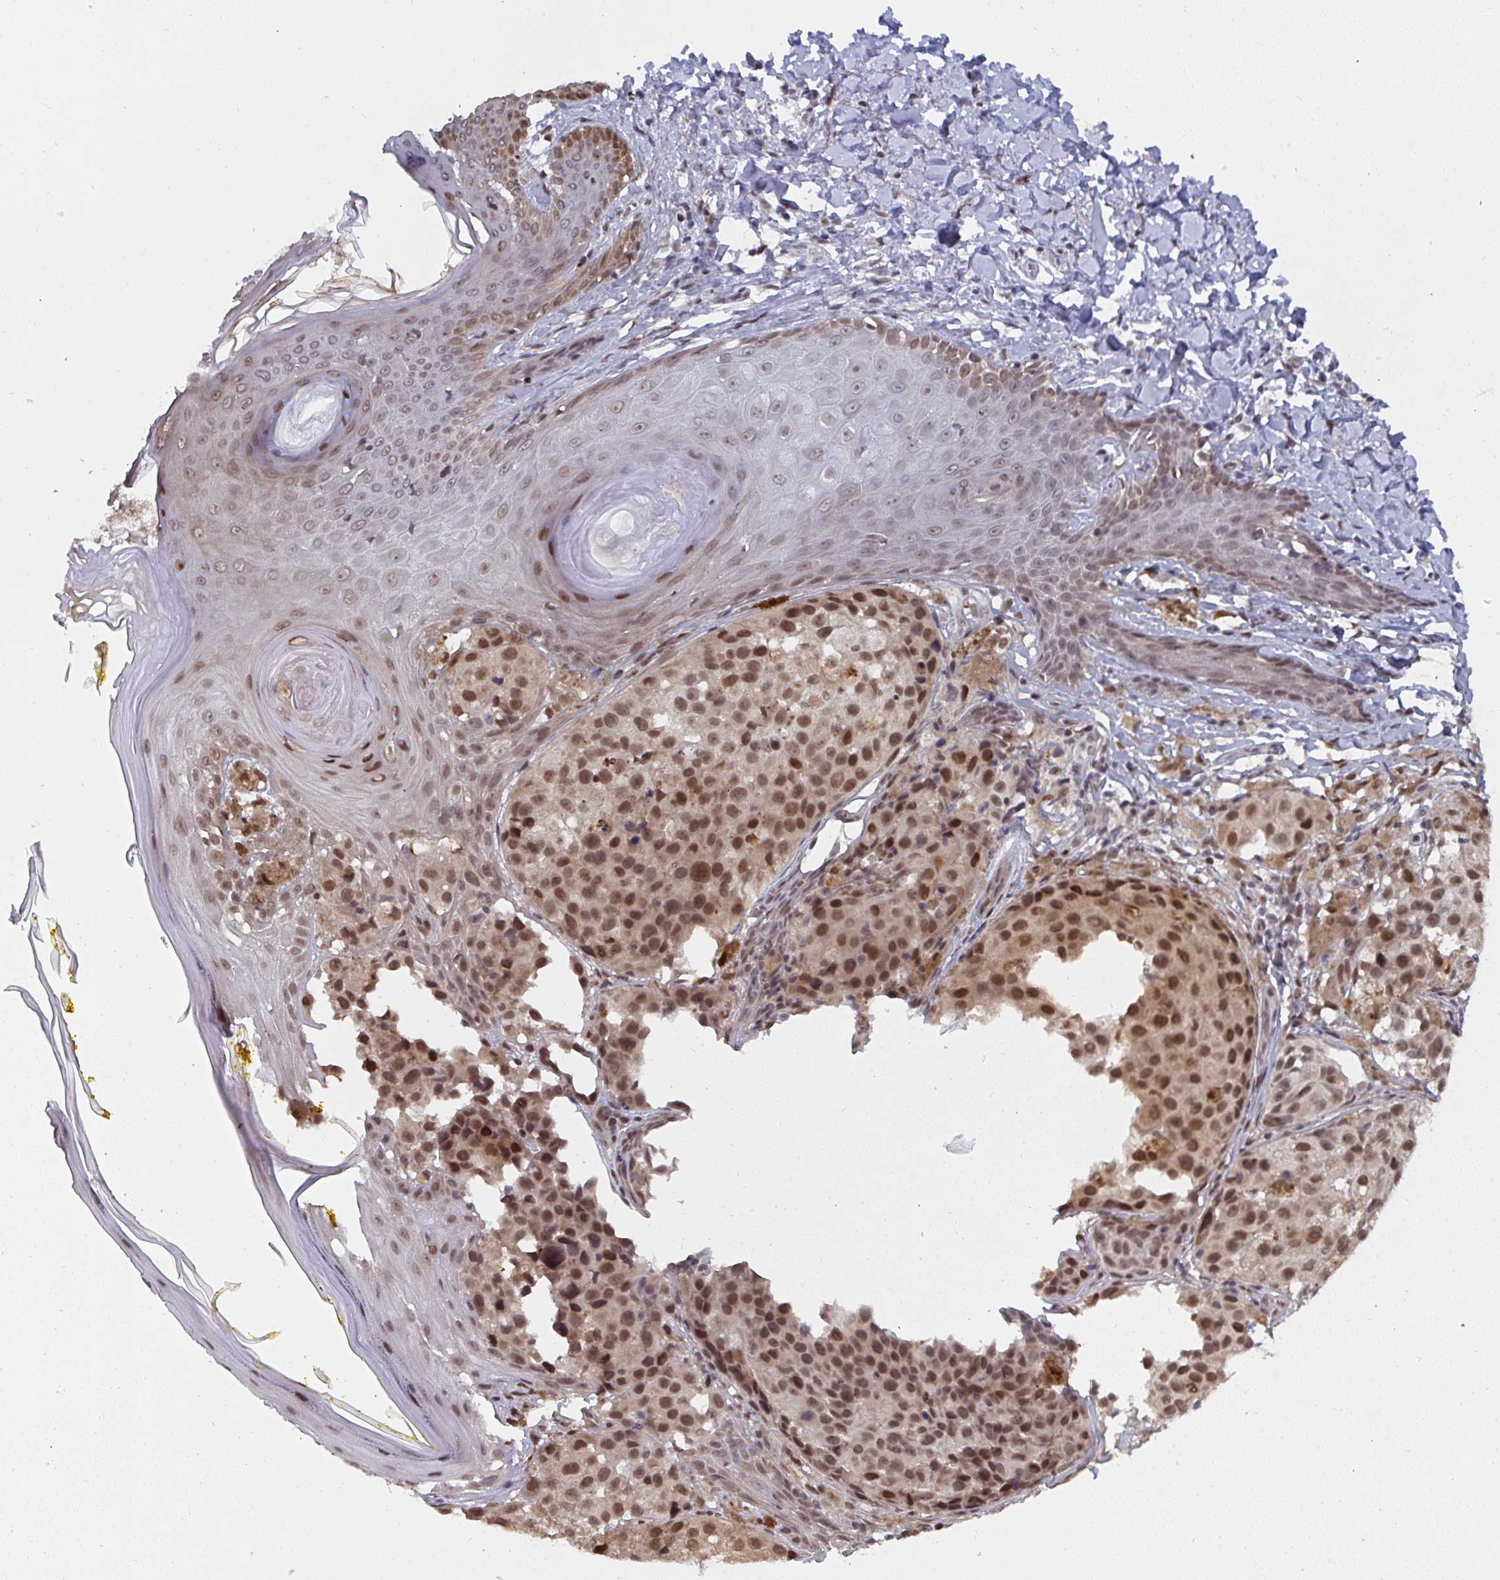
{"staining": {"intensity": "moderate", "quantity": ">75%", "location": "nuclear"}, "tissue": "melanoma", "cell_type": "Tumor cells", "image_type": "cancer", "snomed": [{"axis": "morphology", "description": "Malignant melanoma, NOS"}, {"axis": "topography", "description": "Skin"}], "caption": "DAB immunohistochemical staining of human melanoma shows moderate nuclear protein expression in about >75% of tumor cells. (IHC, brightfield microscopy, high magnification).", "gene": "JMJD1C", "patient": {"sex": "male", "age": 39}}